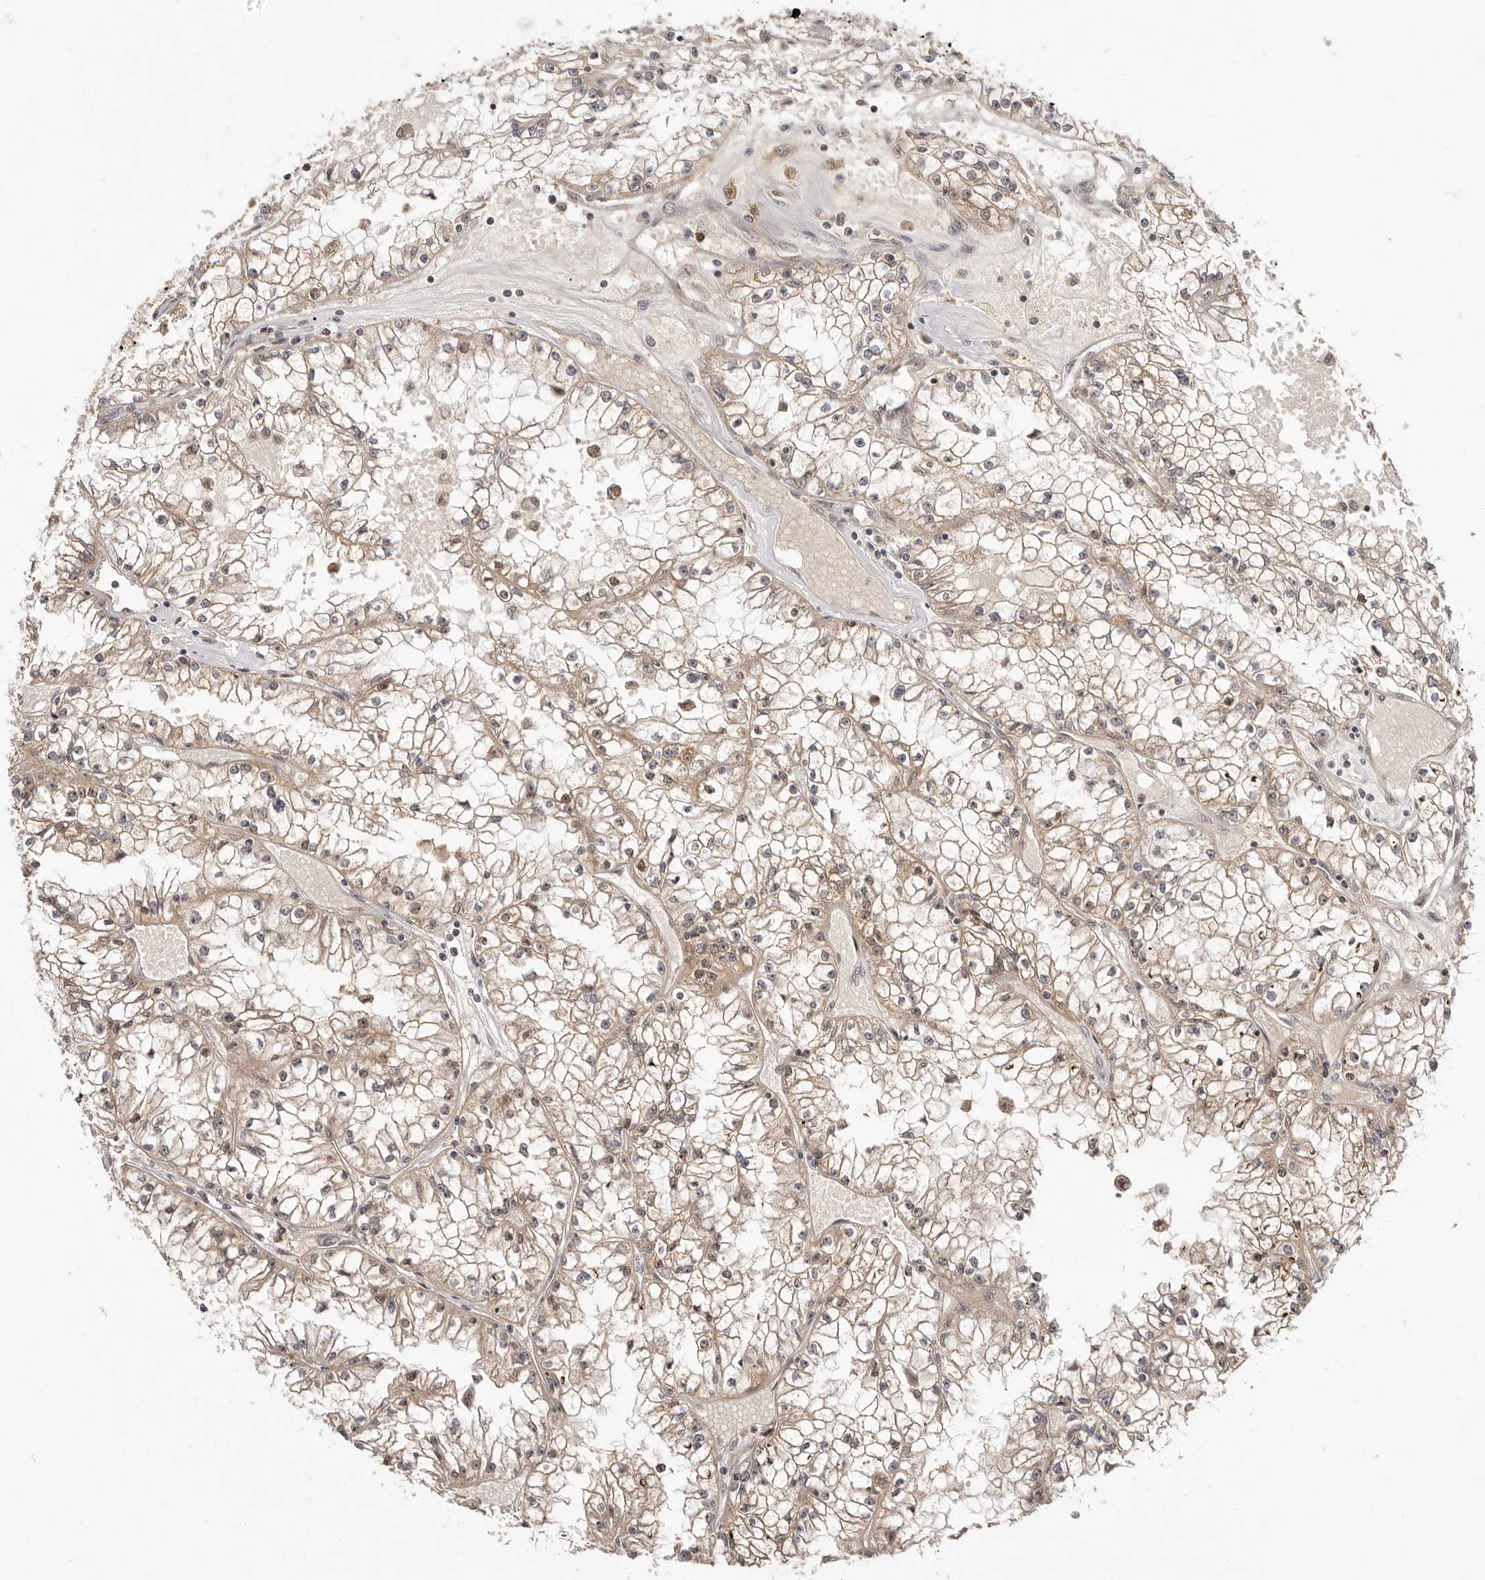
{"staining": {"intensity": "weak", "quantity": ">75%", "location": "cytoplasmic/membranous"}, "tissue": "renal cancer", "cell_type": "Tumor cells", "image_type": "cancer", "snomed": [{"axis": "morphology", "description": "Adenocarcinoma, NOS"}, {"axis": "topography", "description": "Kidney"}], "caption": "The photomicrograph displays a brown stain indicating the presence of a protein in the cytoplasmic/membranous of tumor cells in adenocarcinoma (renal). (brown staining indicates protein expression, while blue staining denotes nuclei).", "gene": "MED8", "patient": {"sex": "male", "age": 56}}